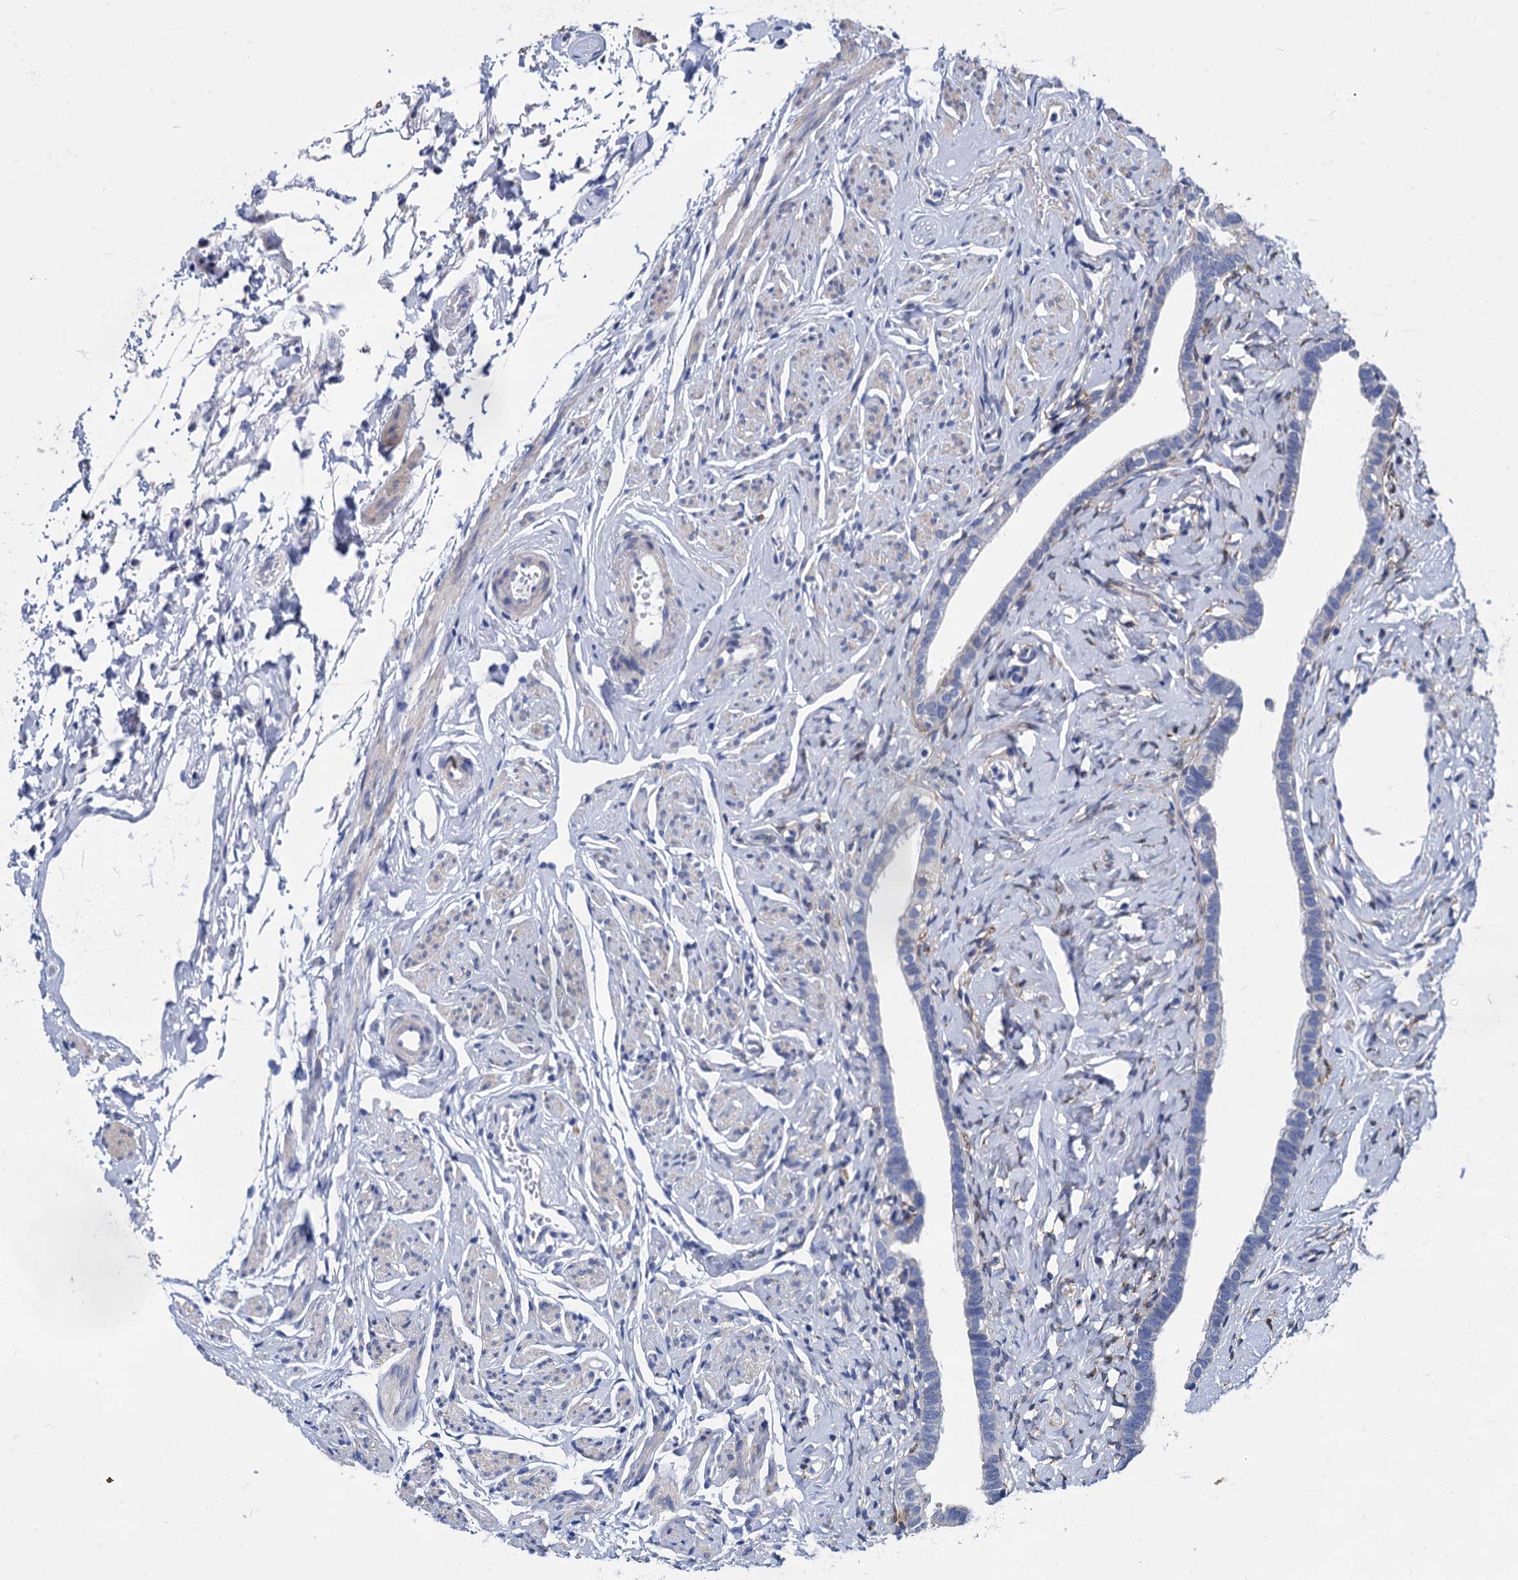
{"staining": {"intensity": "negative", "quantity": "none", "location": "none"}, "tissue": "fallopian tube", "cell_type": "Glandular cells", "image_type": "normal", "snomed": [{"axis": "morphology", "description": "Normal tissue, NOS"}, {"axis": "topography", "description": "Fallopian tube"}], "caption": "IHC of benign human fallopian tube reveals no expression in glandular cells.", "gene": "FOXR2", "patient": {"sex": "female", "age": 66}}